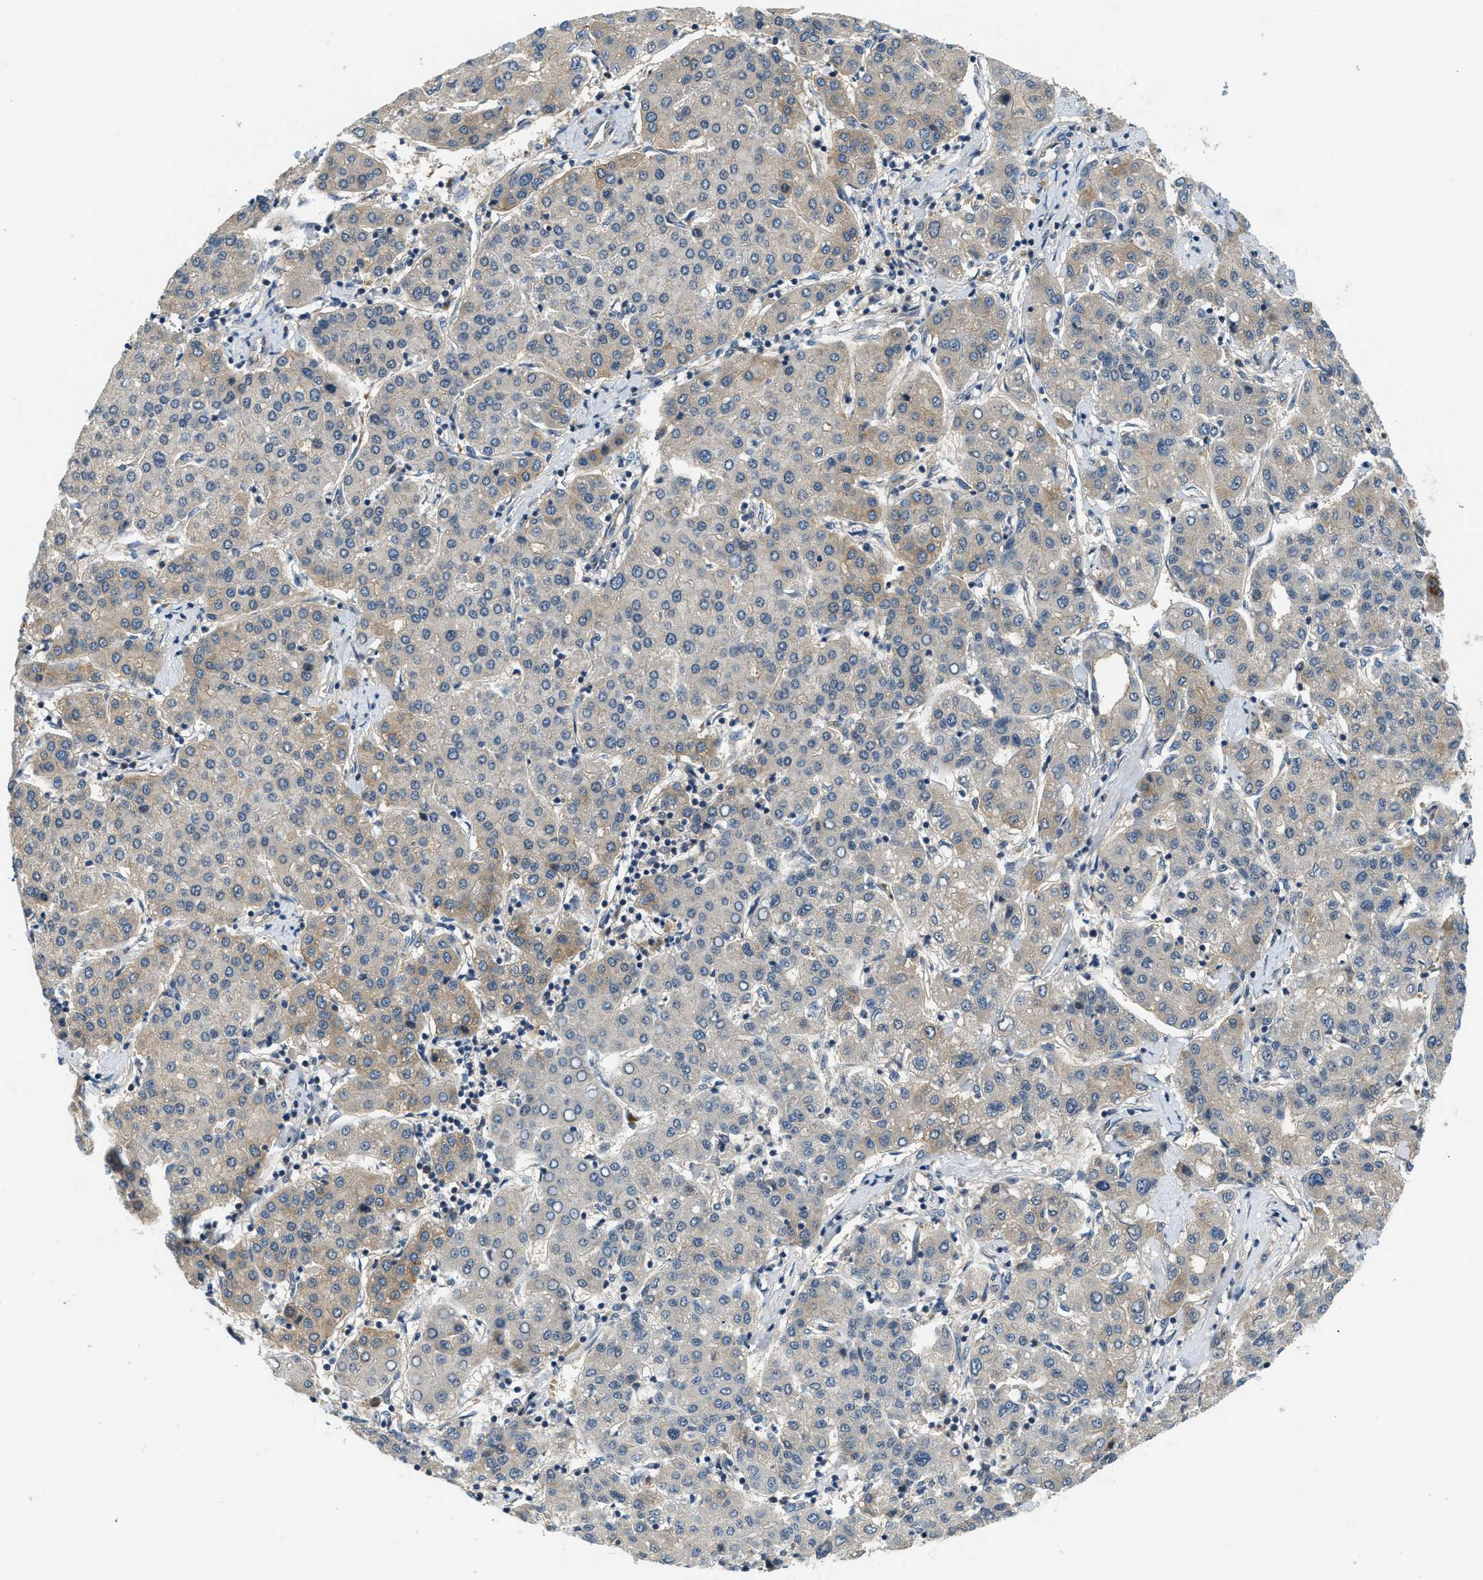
{"staining": {"intensity": "weak", "quantity": "<25%", "location": "cytoplasmic/membranous"}, "tissue": "liver cancer", "cell_type": "Tumor cells", "image_type": "cancer", "snomed": [{"axis": "morphology", "description": "Carcinoma, Hepatocellular, NOS"}, {"axis": "topography", "description": "Liver"}], "caption": "Immunohistochemistry micrograph of human liver hepatocellular carcinoma stained for a protein (brown), which reveals no staining in tumor cells. (Immunohistochemistry, brightfield microscopy, high magnification).", "gene": "KCNK1", "patient": {"sex": "male", "age": 65}}